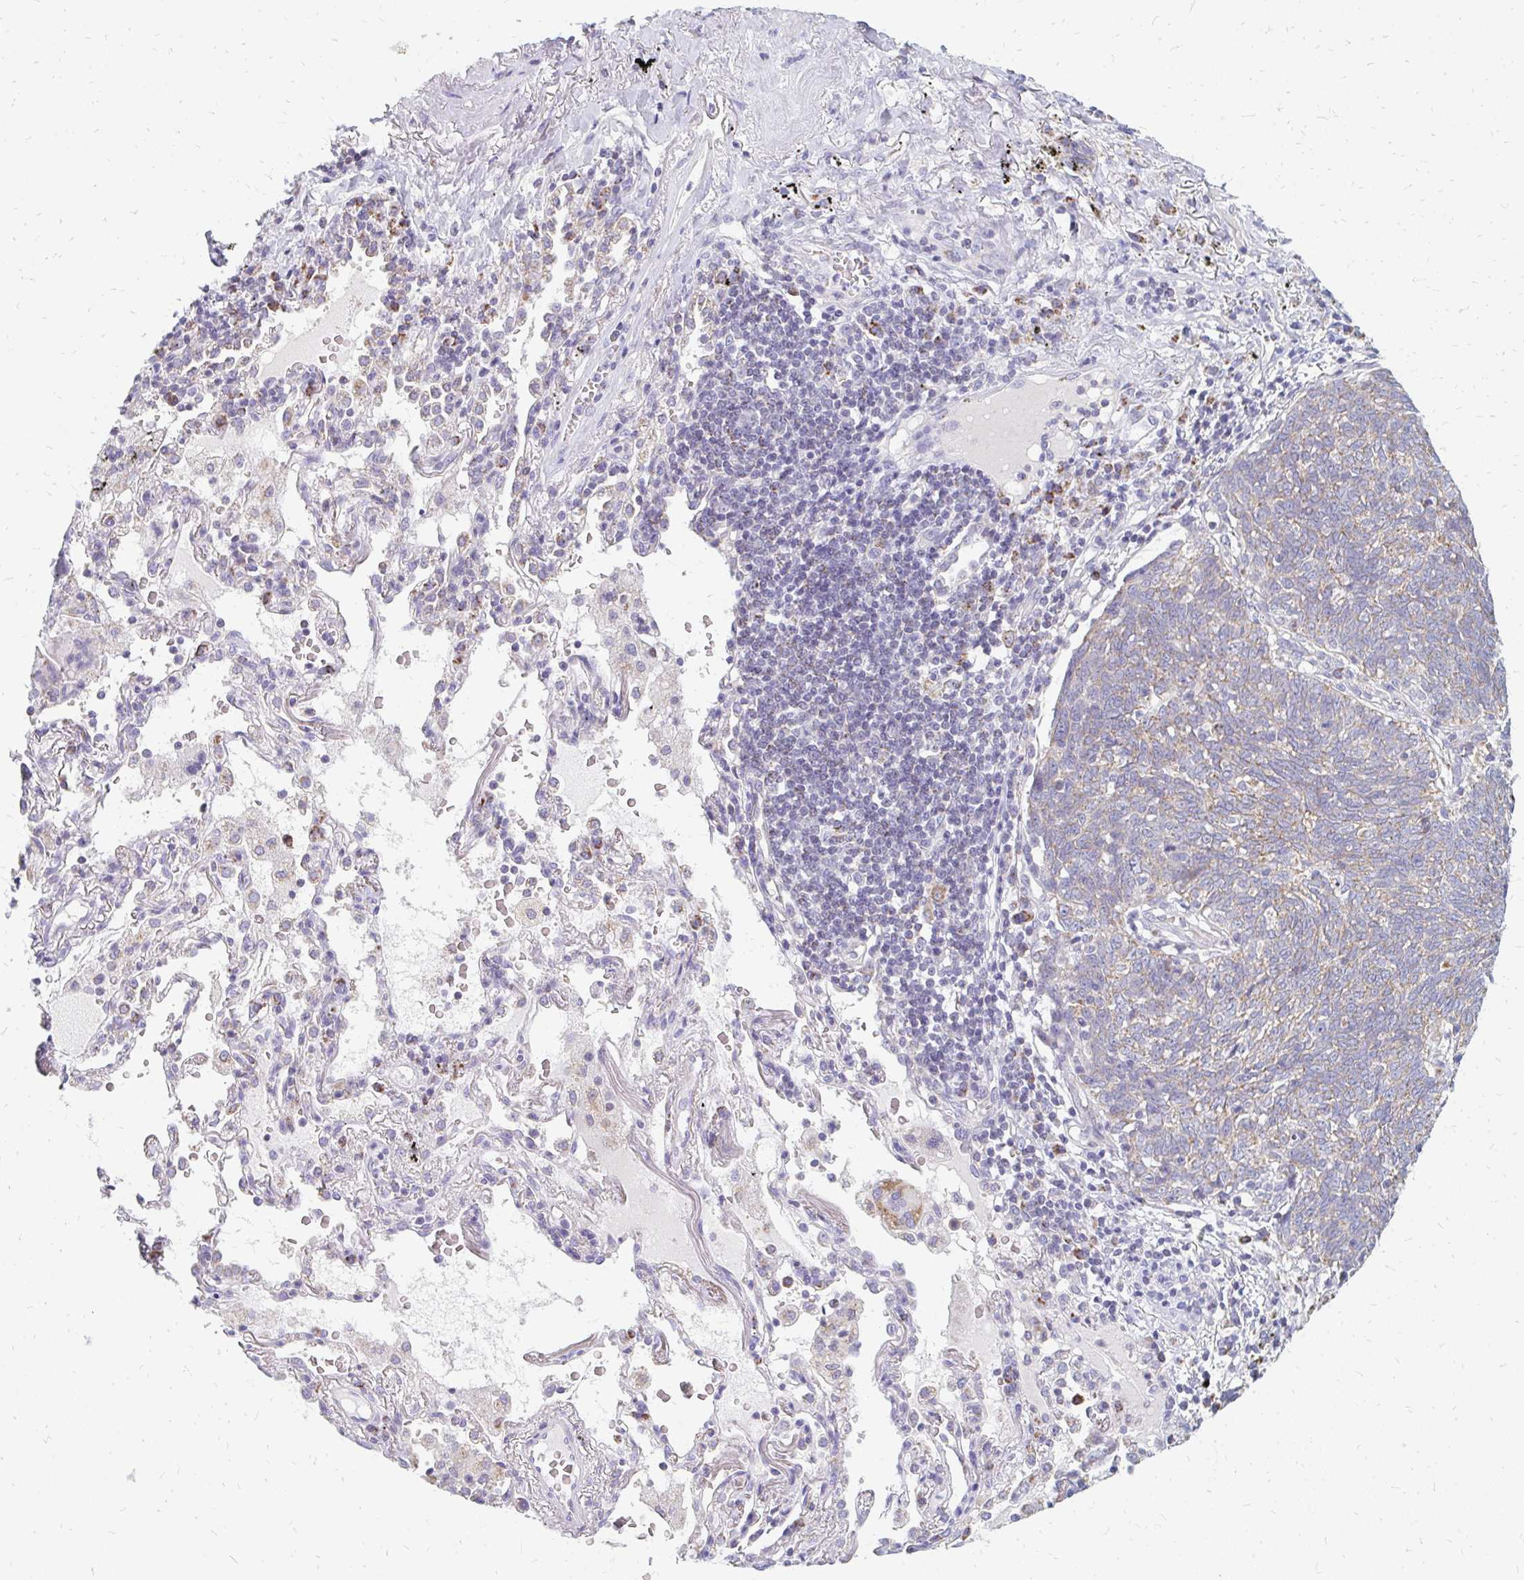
{"staining": {"intensity": "weak", "quantity": "25%-75%", "location": "cytoplasmic/membranous"}, "tissue": "lung cancer", "cell_type": "Tumor cells", "image_type": "cancer", "snomed": [{"axis": "morphology", "description": "Squamous cell carcinoma, NOS"}, {"axis": "topography", "description": "Lung"}], "caption": "Tumor cells exhibit weak cytoplasmic/membranous positivity in approximately 25%-75% of cells in lung cancer. Immunohistochemistry stains the protein in brown and the nuclei are stained blue.", "gene": "OR10V1", "patient": {"sex": "female", "age": 72}}